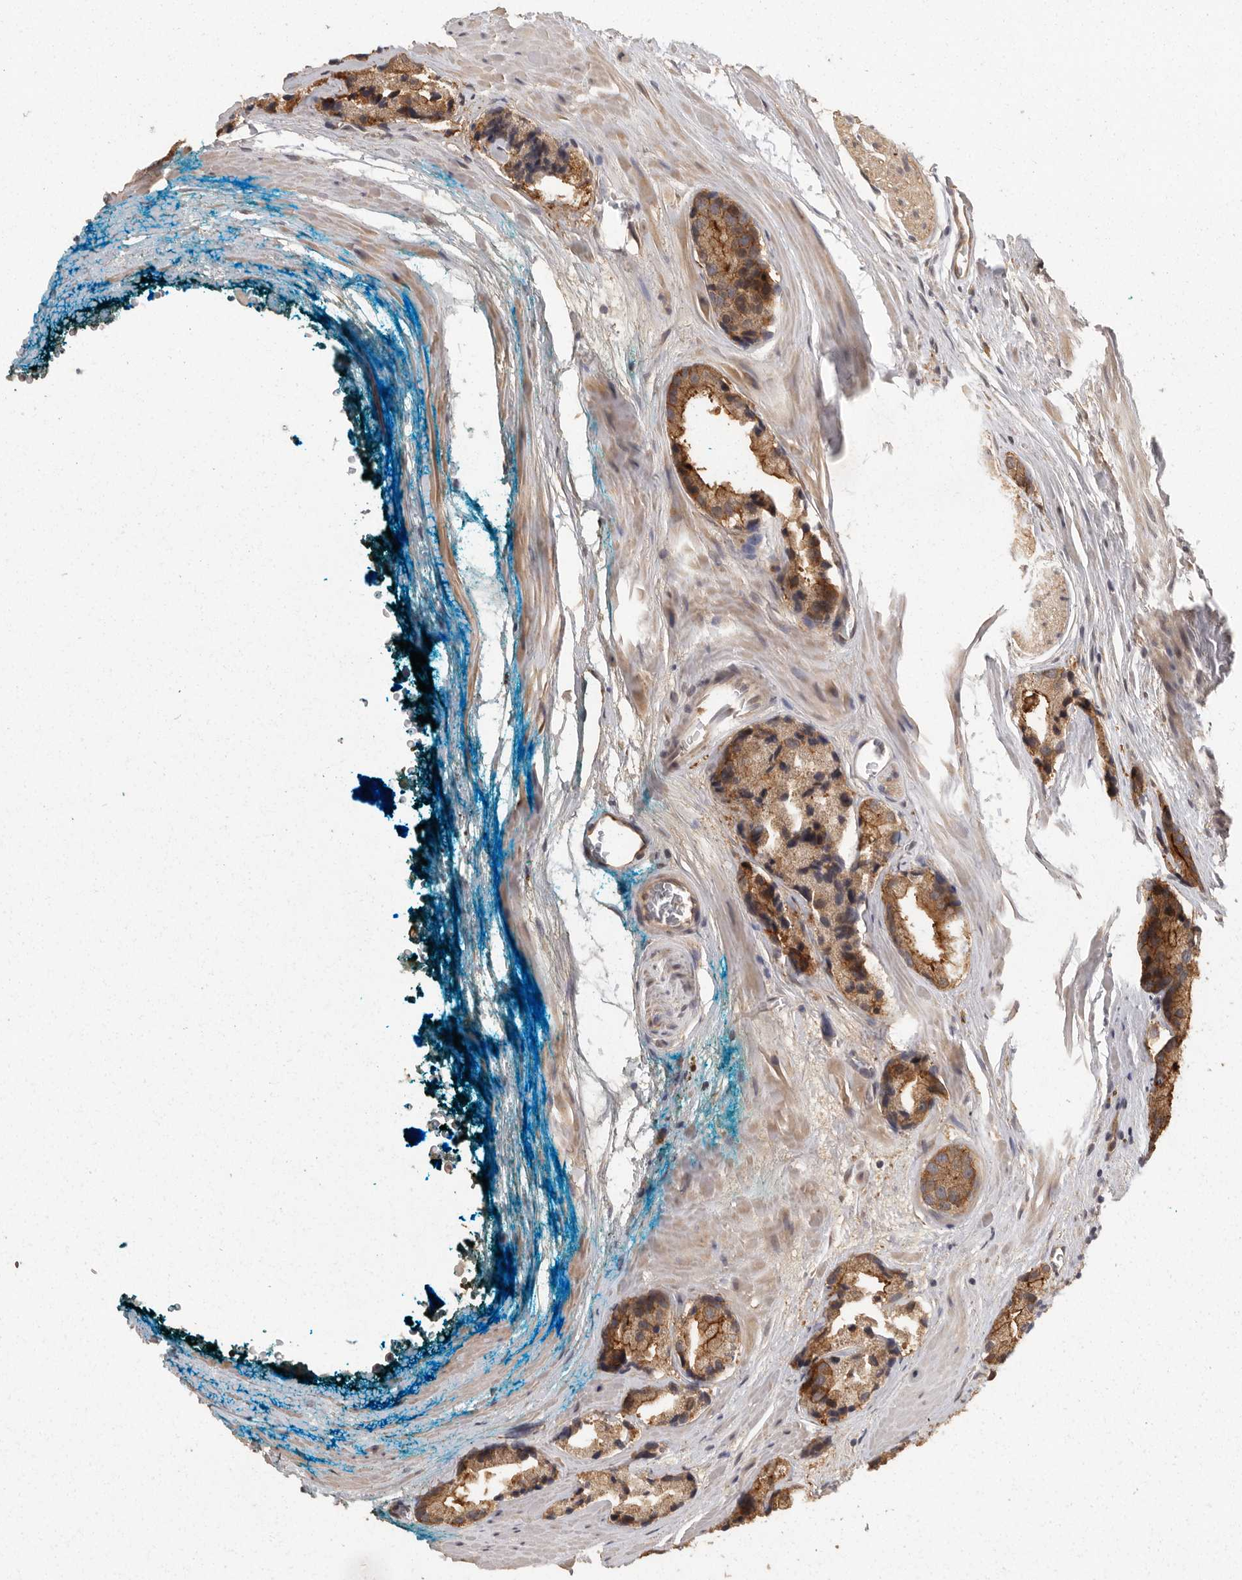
{"staining": {"intensity": "moderate", "quantity": ">75%", "location": "cytoplasmic/membranous"}, "tissue": "prostate cancer", "cell_type": "Tumor cells", "image_type": "cancer", "snomed": [{"axis": "morphology", "description": "Adenocarcinoma, High grade"}, {"axis": "topography", "description": "Prostate"}], "caption": "Immunohistochemical staining of human prostate cancer demonstrates medium levels of moderate cytoplasmic/membranous protein expression in about >75% of tumor cells.", "gene": "BAIAP2", "patient": {"sex": "male", "age": 63}}